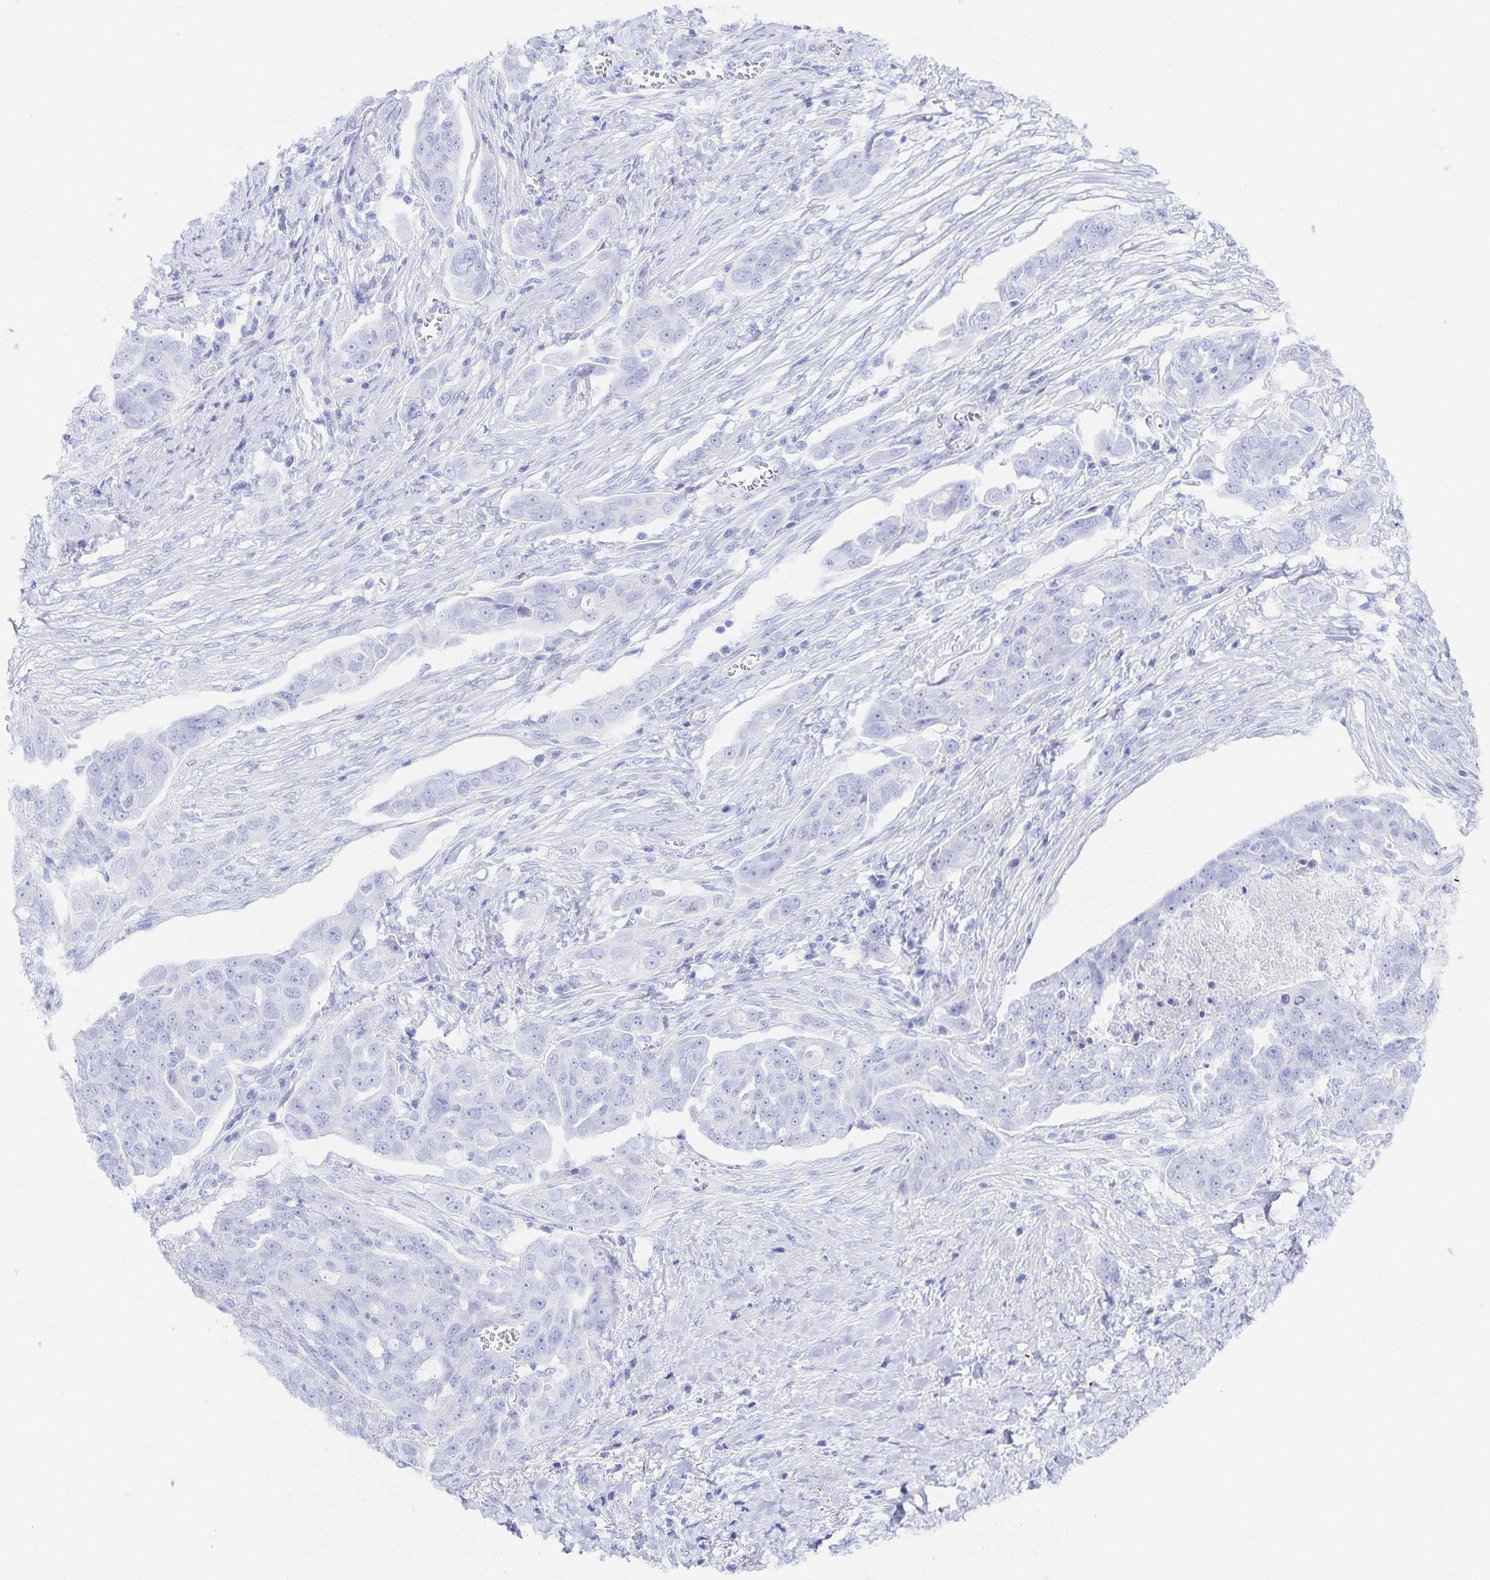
{"staining": {"intensity": "negative", "quantity": "none", "location": "none"}, "tissue": "ovarian cancer", "cell_type": "Tumor cells", "image_type": "cancer", "snomed": [{"axis": "morphology", "description": "Carcinoma, endometroid"}, {"axis": "topography", "description": "Ovary"}], "caption": "High power microscopy photomicrograph of an immunohistochemistry photomicrograph of endometroid carcinoma (ovarian), revealing no significant staining in tumor cells.", "gene": "SNTN", "patient": {"sex": "female", "age": 70}}